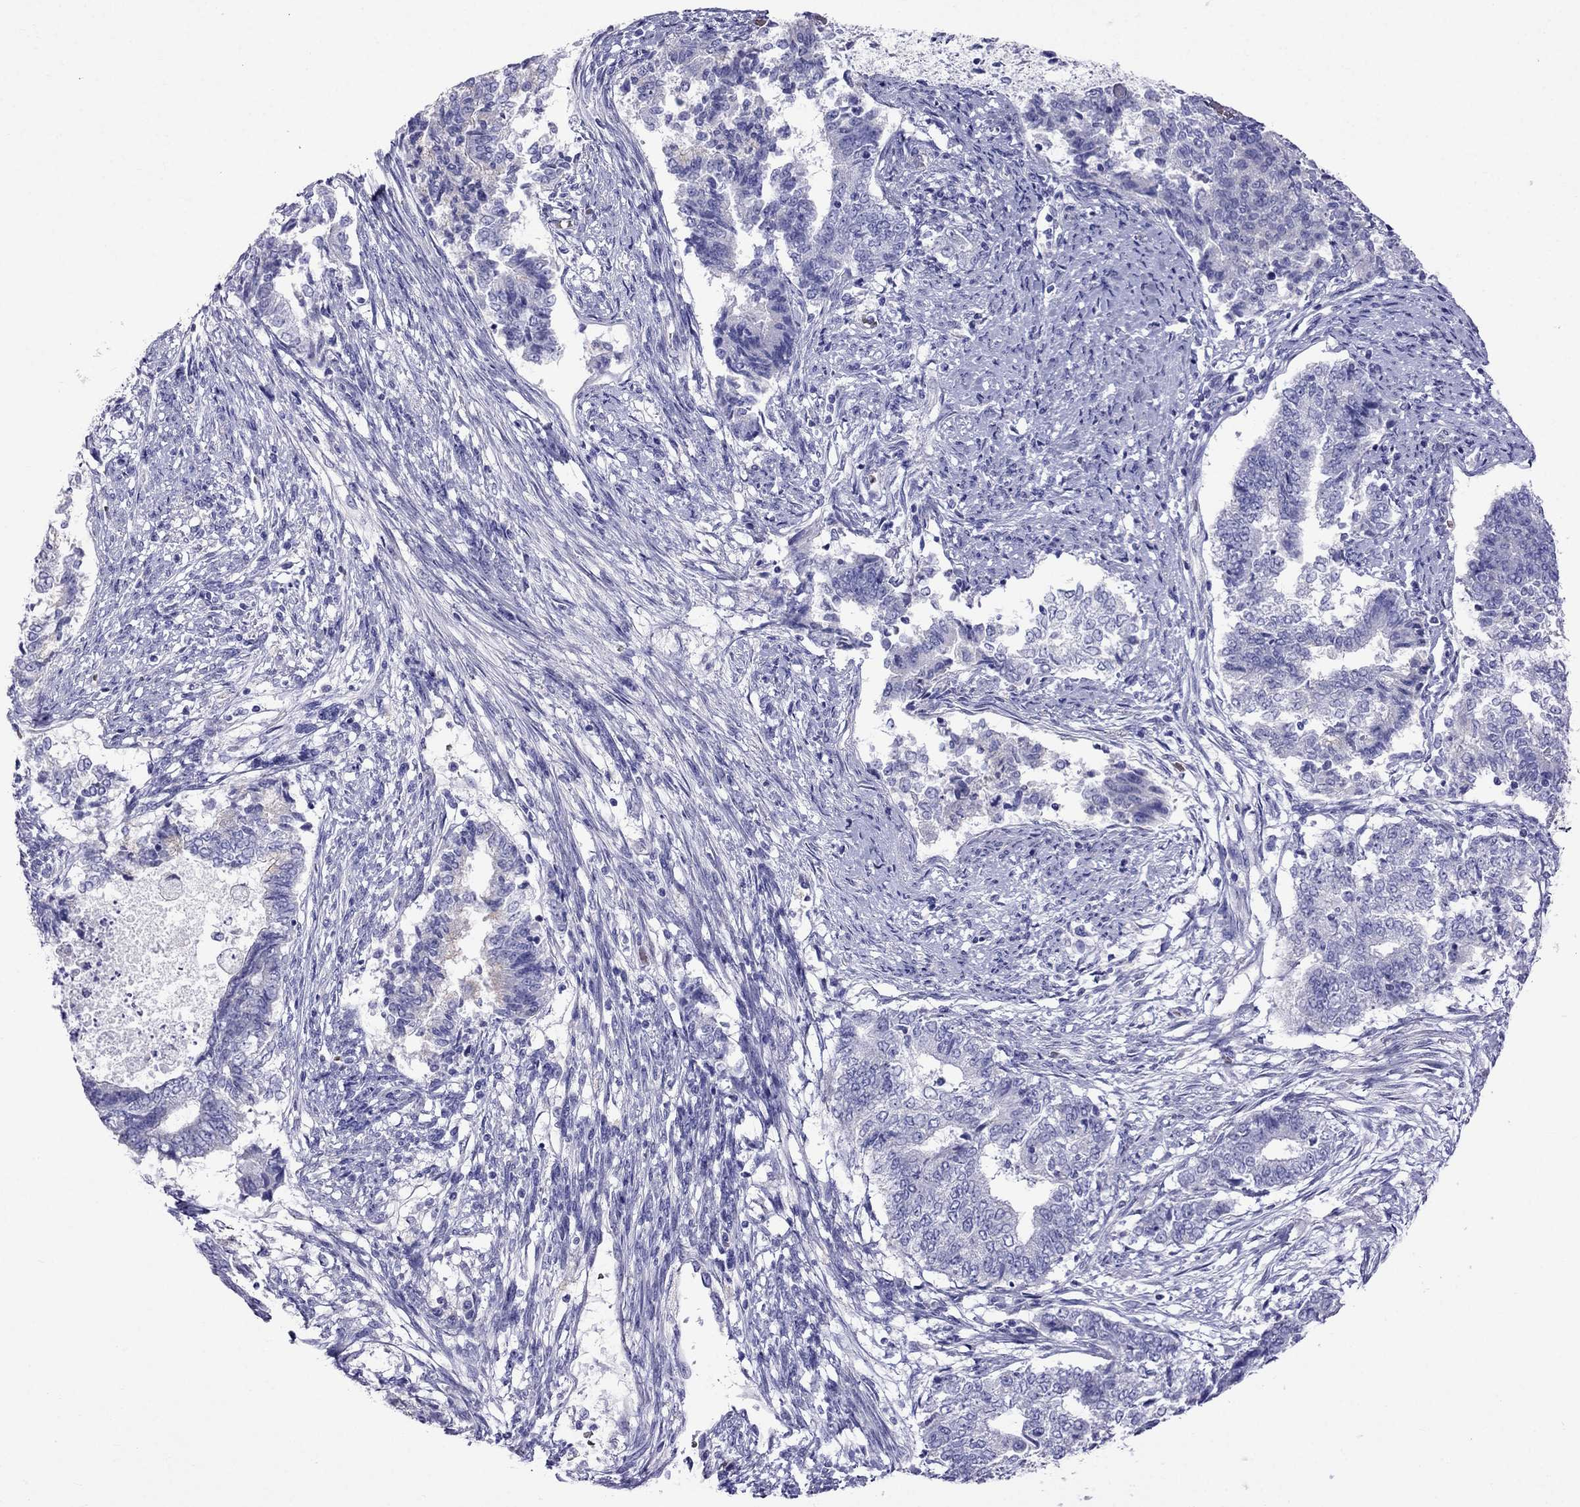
{"staining": {"intensity": "negative", "quantity": "none", "location": "none"}, "tissue": "endometrial cancer", "cell_type": "Tumor cells", "image_type": "cancer", "snomed": [{"axis": "morphology", "description": "Adenocarcinoma, NOS"}, {"axis": "topography", "description": "Endometrium"}], "caption": "Image shows no significant protein positivity in tumor cells of adenocarcinoma (endometrial).", "gene": "TDRD1", "patient": {"sex": "female", "age": 65}}